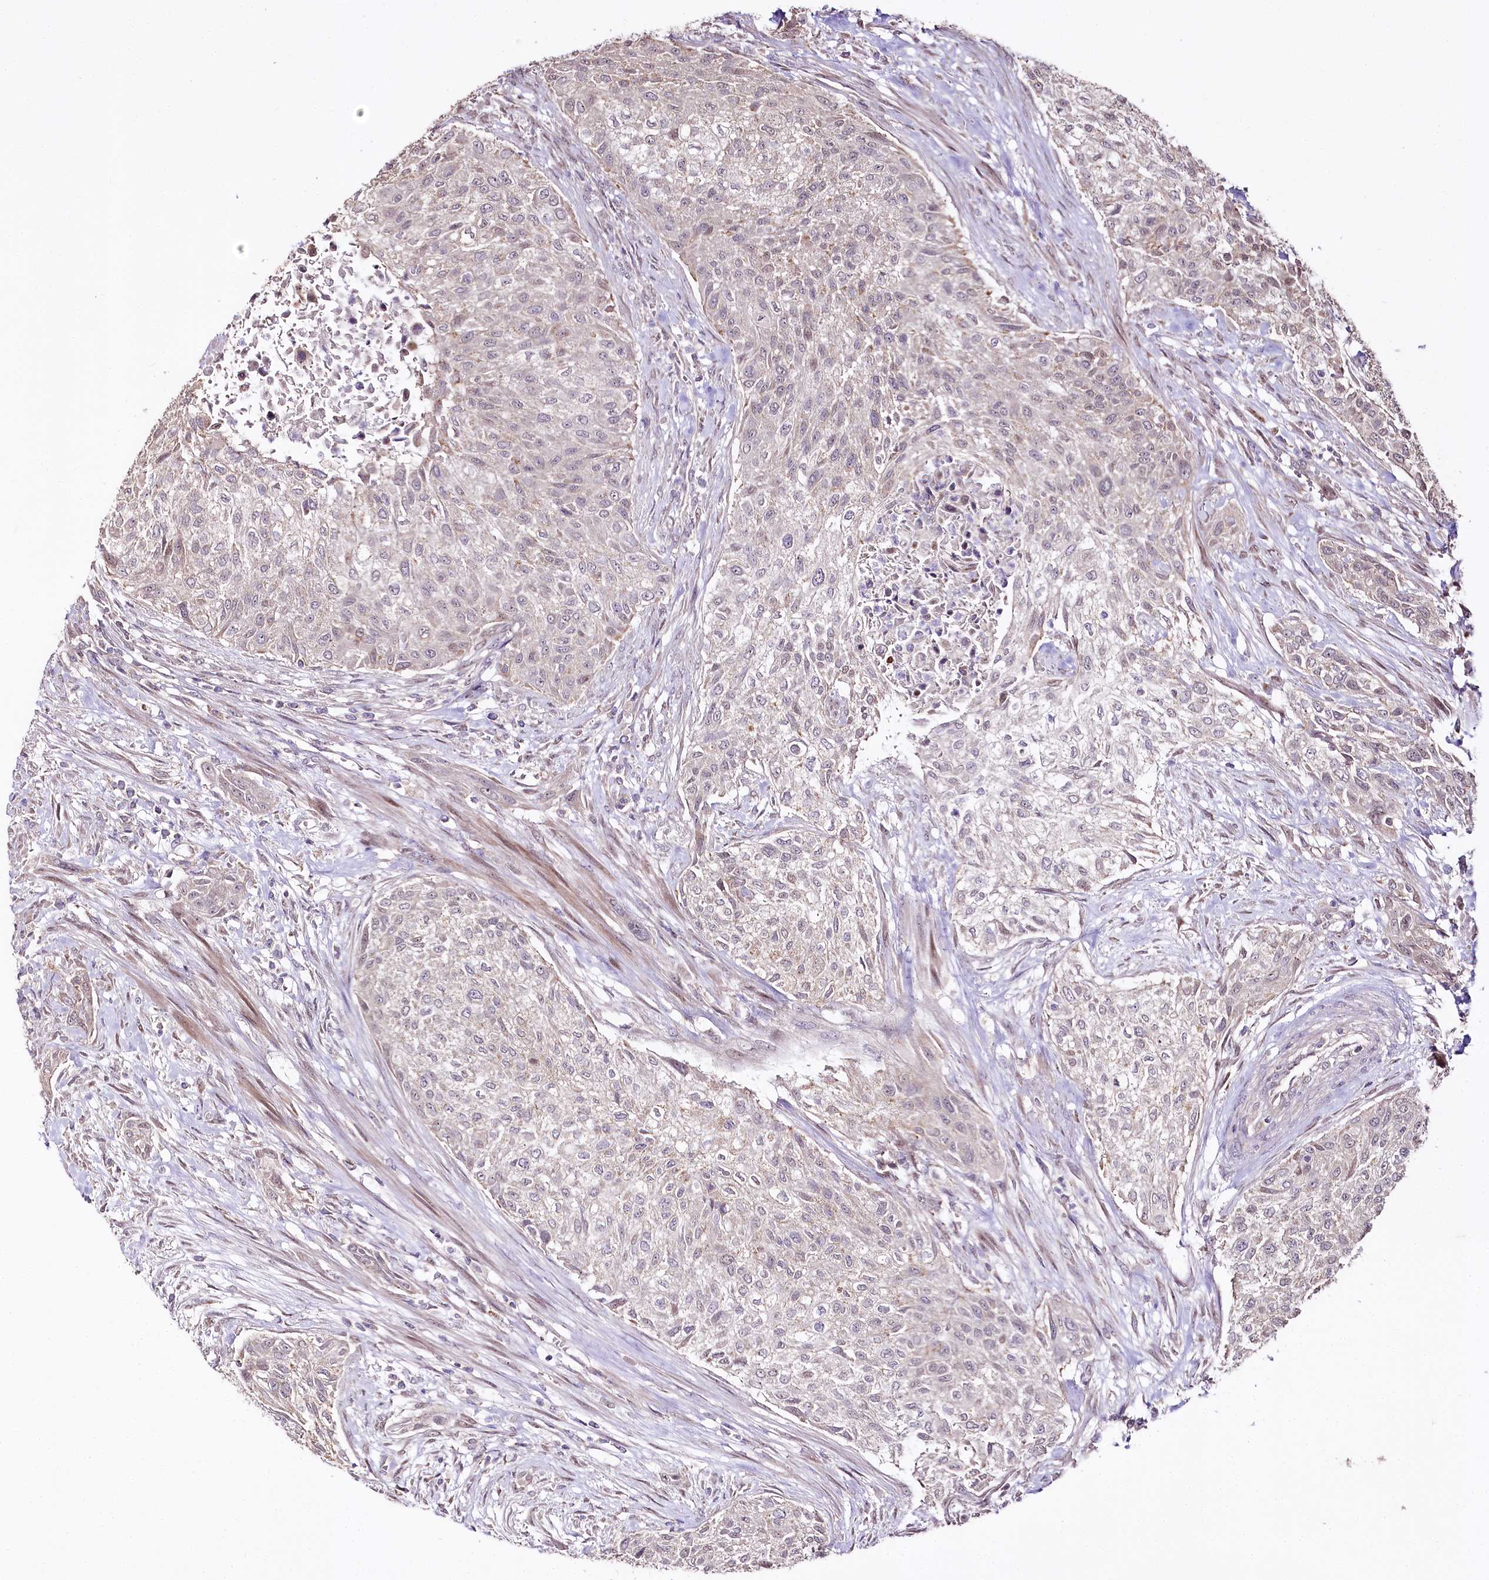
{"staining": {"intensity": "negative", "quantity": "none", "location": "none"}, "tissue": "urothelial cancer", "cell_type": "Tumor cells", "image_type": "cancer", "snomed": [{"axis": "morphology", "description": "Normal tissue, NOS"}, {"axis": "morphology", "description": "Urothelial carcinoma, NOS"}, {"axis": "topography", "description": "Urinary bladder"}, {"axis": "topography", "description": "Peripheral nerve tissue"}], "caption": "Human transitional cell carcinoma stained for a protein using immunohistochemistry reveals no expression in tumor cells.", "gene": "ZNF226", "patient": {"sex": "male", "age": 35}}